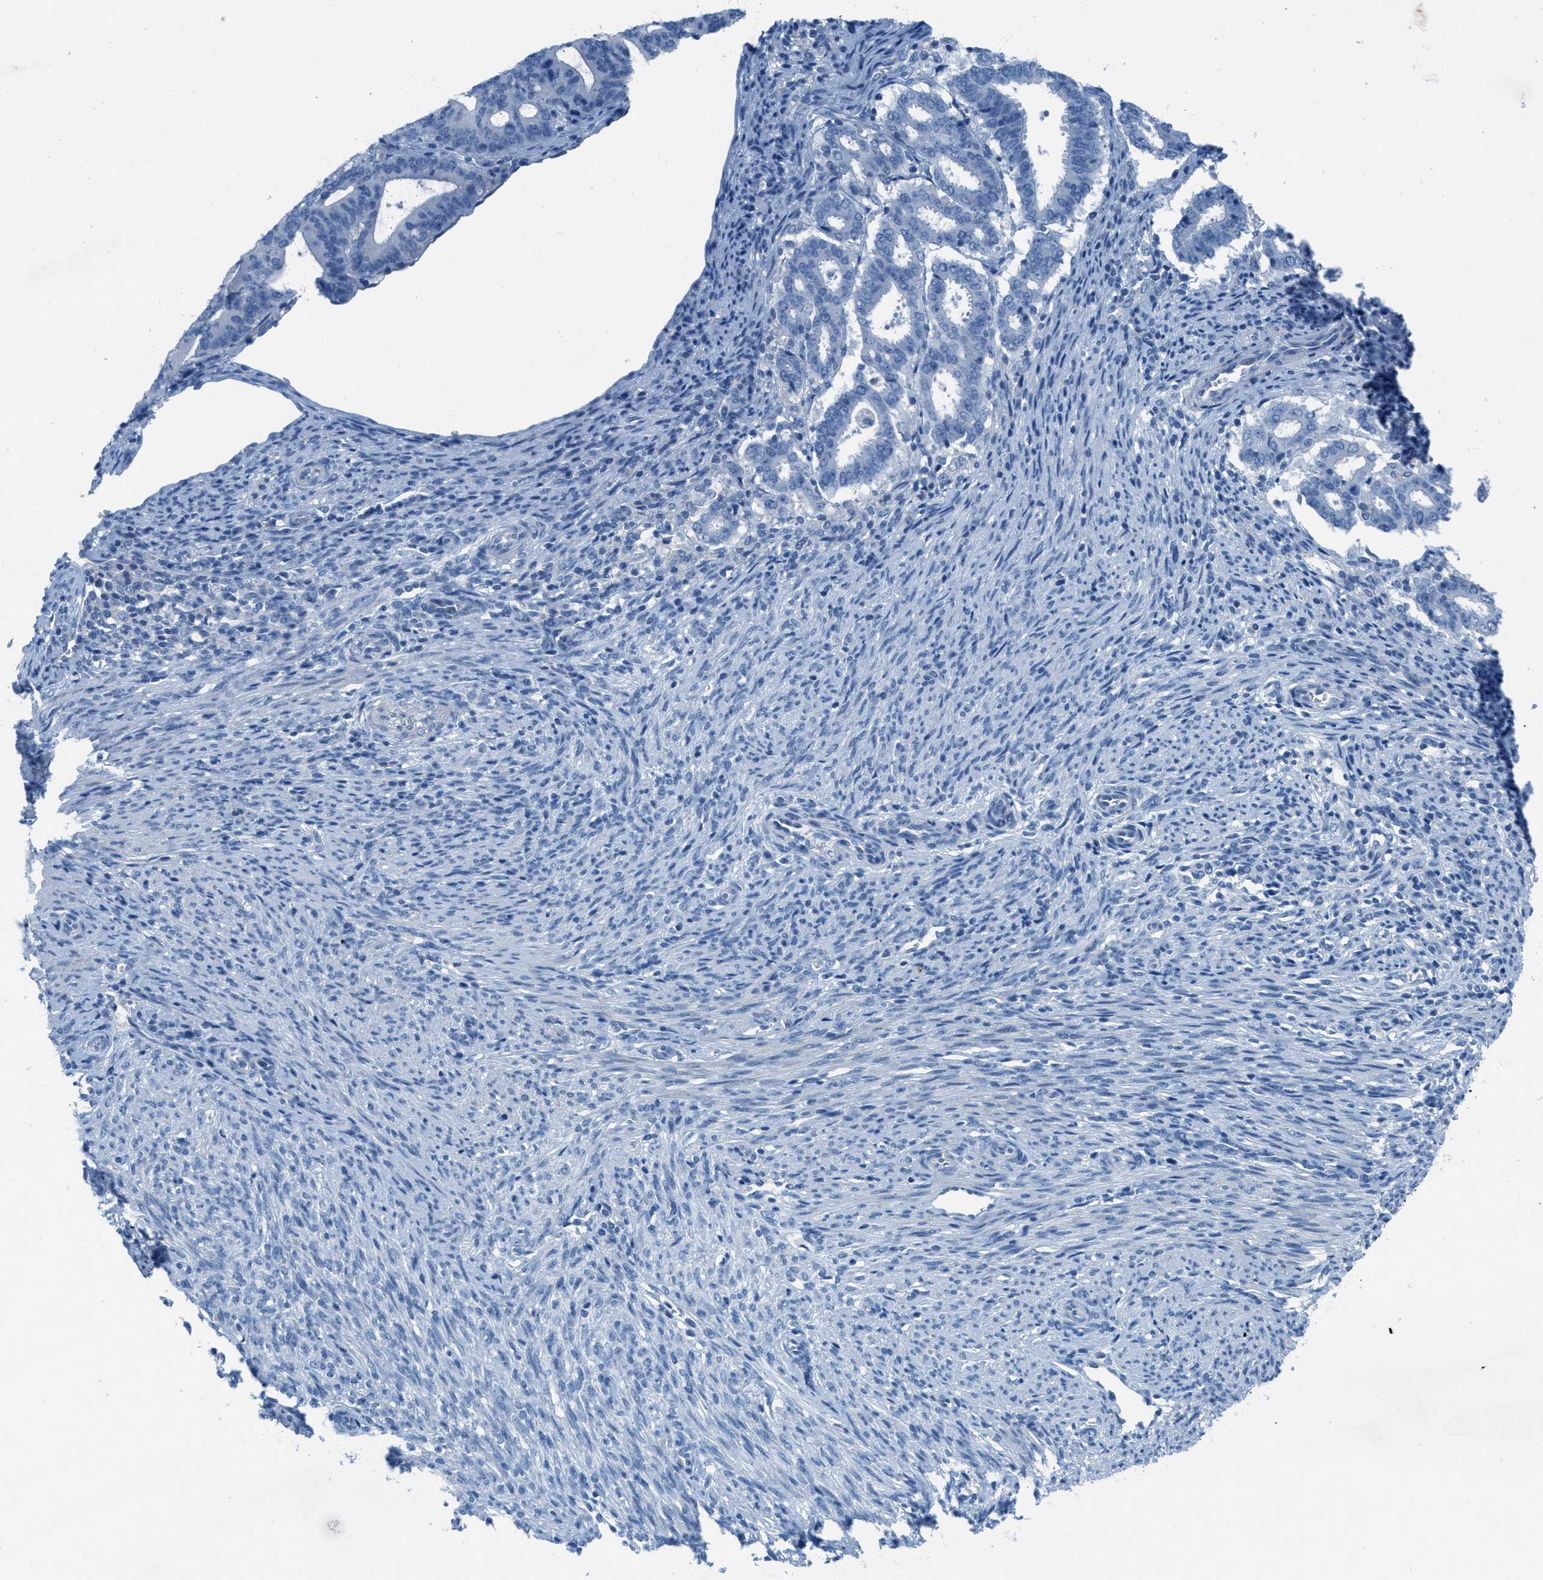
{"staining": {"intensity": "negative", "quantity": "none", "location": "none"}, "tissue": "endometrial cancer", "cell_type": "Tumor cells", "image_type": "cancer", "snomed": [{"axis": "morphology", "description": "Adenocarcinoma, NOS"}, {"axis": "topography", "description": "Uterus"}], "caption": "This is a photomicrograph of immunohistochemistry (IHC) staining of endometrial cancer, which shows no staining in tumor cells. (Brightfield microscopy of DAB immunohistochemistry (IHC) at high magnification).", "gene": "GALNT17", "patient": {"sex": "female", "age": 83}}